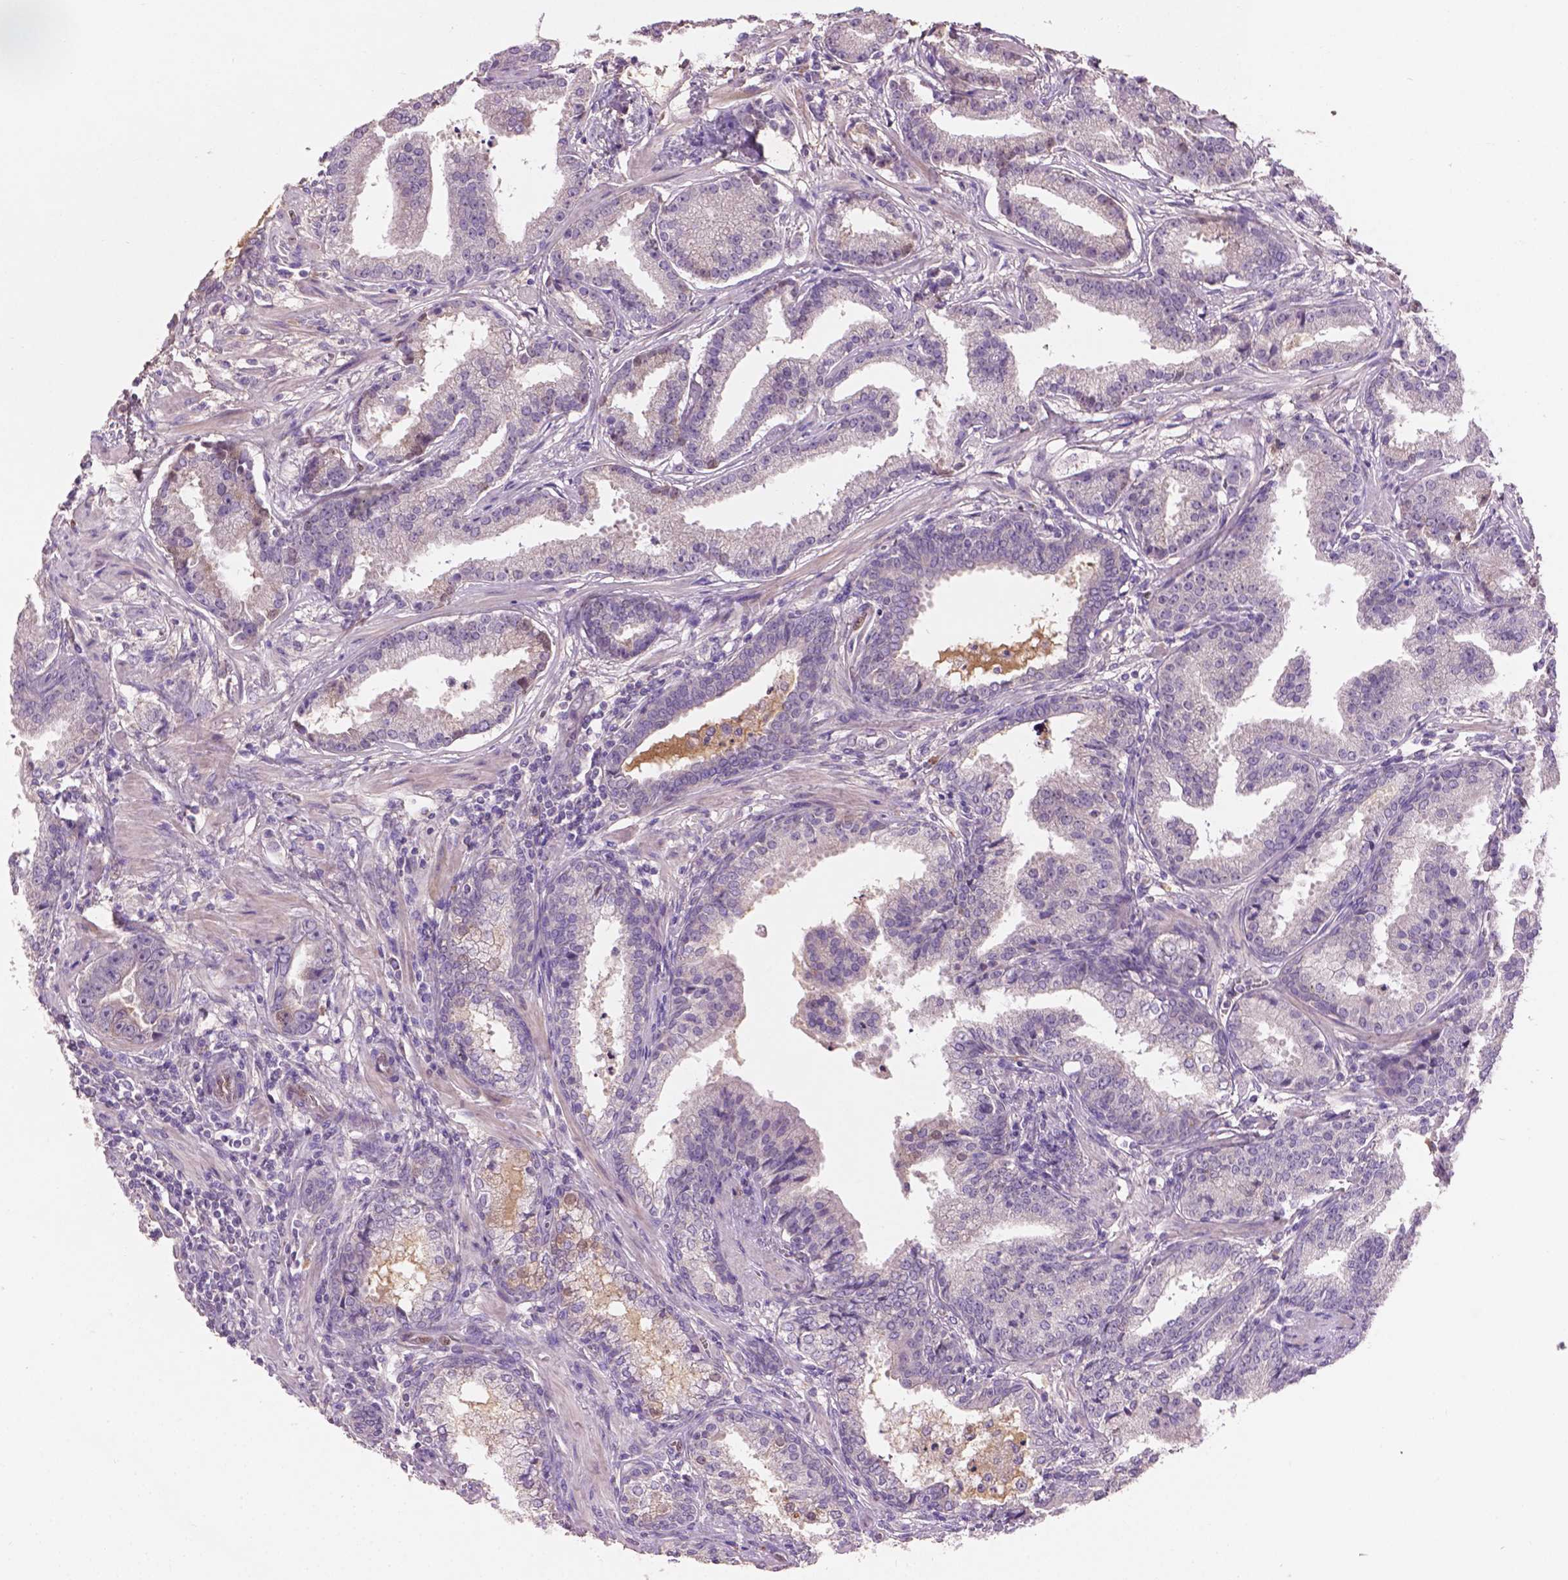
{"staining": {"intensity": "negative", "quantity": "none", "location": "none"}, "tissue": "prostate cancer", "cell_type": "Tumor cells", "image_type": "cancer", "snomed": [{"axis": "morphology", "description": "Adenocarcinoma, NOS"}, {"axis": "topography", "description": "Prostate"}], "caption": "Tumor cells are negative for protein expression in human prostate adenocarcinoma.", "gene": "SOX17", "patient": {"sex": "male", "age": 64}}